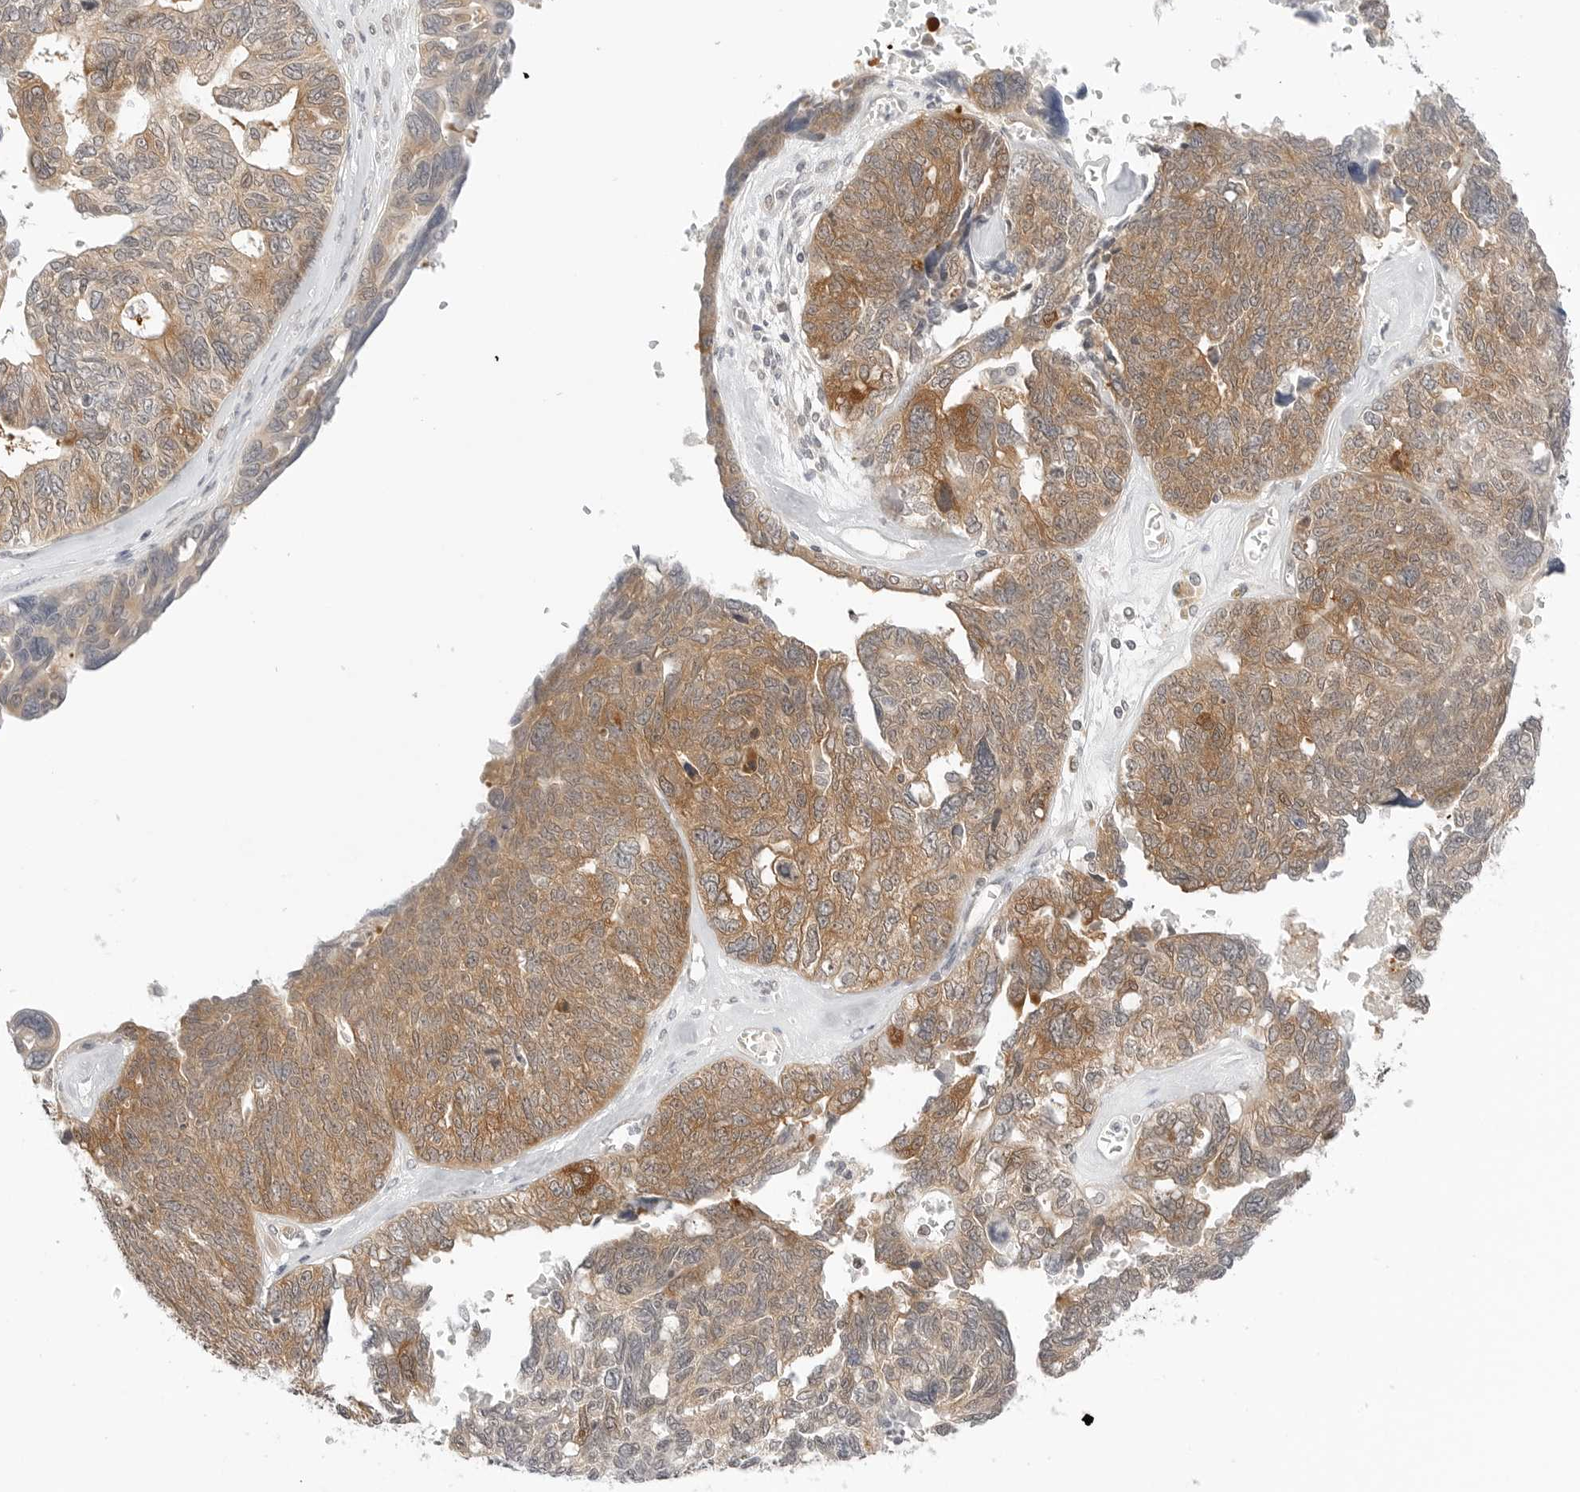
{"staining": {"intensity": "moderate", "quantity": ">75%", "location": "cytoplasmic/membranous"}, "tissue": "ovarian cancer", "cell_type": "Tumor cells", "image_type": "cancer", "snomed": [{"axis": "morphology", "description": "Cystadenocarcinoma, serous, NOS"}, {"axis": "topography", "description": "Ovary"}], "caption": "Protein staining of serous cystadenocarcinoma (ovarian) tissue shows moderate cytoplasmic/membranous staining in about >75% of tumor cells. Nuclei are stained in blue.", "gene": "NUDC", "patient": {"sex": "female", "age": 79}}